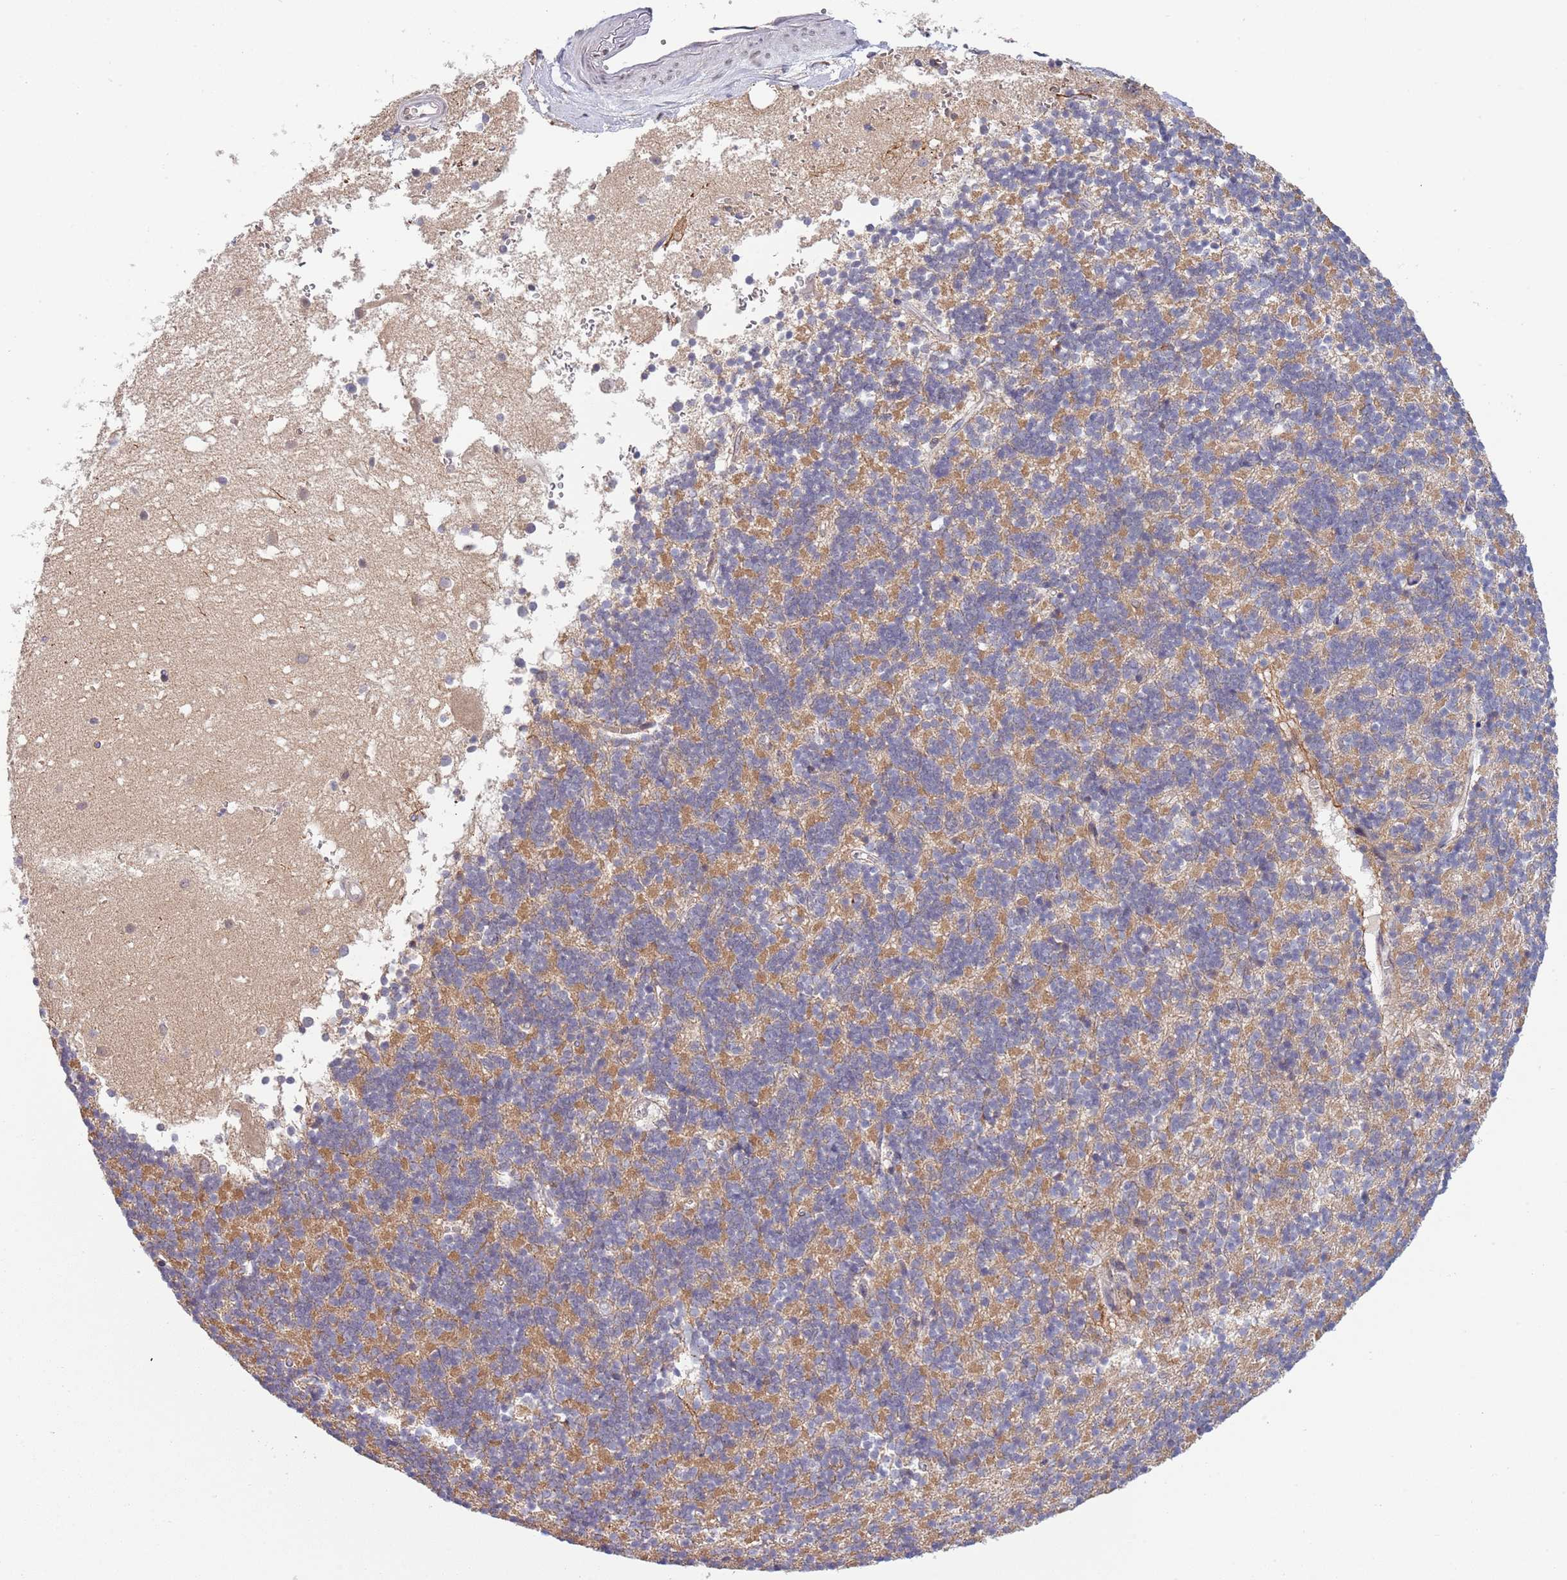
{"staining": {"intensity": "moderate", "quantity": "25%-75%", "location": "cytoplasmic/membranous"}, "tissue": "cerebellum", "cell_type": "Cells in granular layer", "image_type": "normal", "snomed": [{"axis": "morphology", "description": "Normal tissue, NOS"}, {"axis": "topography", "description": "Cerebellum"}], "caption": "Immunohistochemical staining of normal human cerebellum reveals moderate cytoplasmic/membranous protein positivity in about 25%-75% of cells in granular layer. (Stains: DAB in brown, nuclei in blue, Microscopy: brightfield microscopy at high magnification).", "gene": "TBX10", "patient": {"sex": "male", "age": 54}}